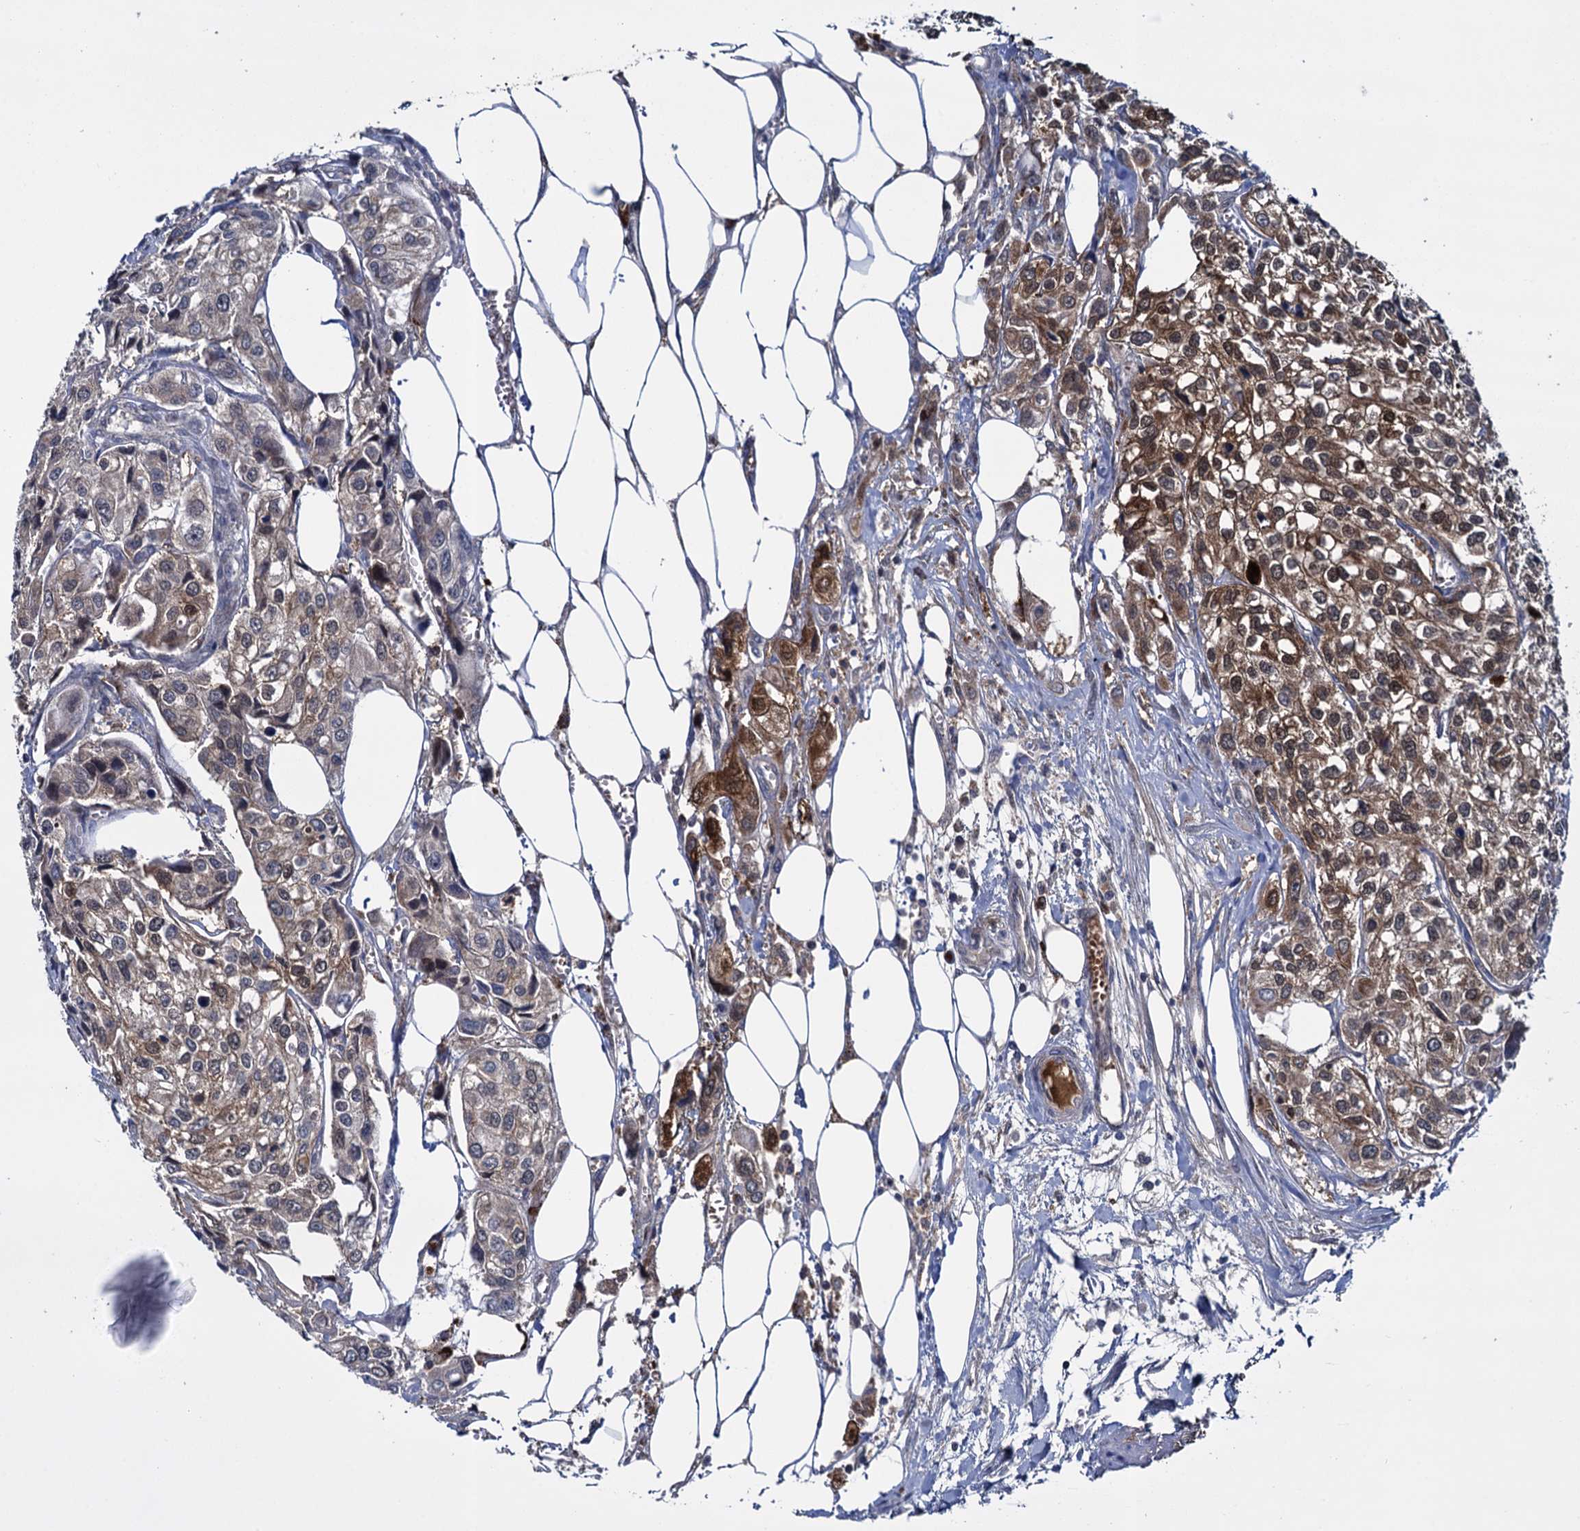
{"staining": {"intensity": "strong", "quantity": "25%-75%", "location": "cytoplasmic/membranous,nuclear"}, "tissue": "urothelial cancer", "cell_type": "Tumor cells", "image_type": "cancer", "snomed": [{"axis": "morphology", "description": "Urothelial carcinoma, High grade"}, {"axis": "topography", "description": "Urinary bladder"}], "caption": "Immunohistochemistry (DAB) staining of human urothelial cancer exhibits strong cytoplasmic/membranous and nuclear protein expression in about 25%-75% of tumor cells.", "gene": "GLO1", "patient": {"sex": "male", "age": 67}}